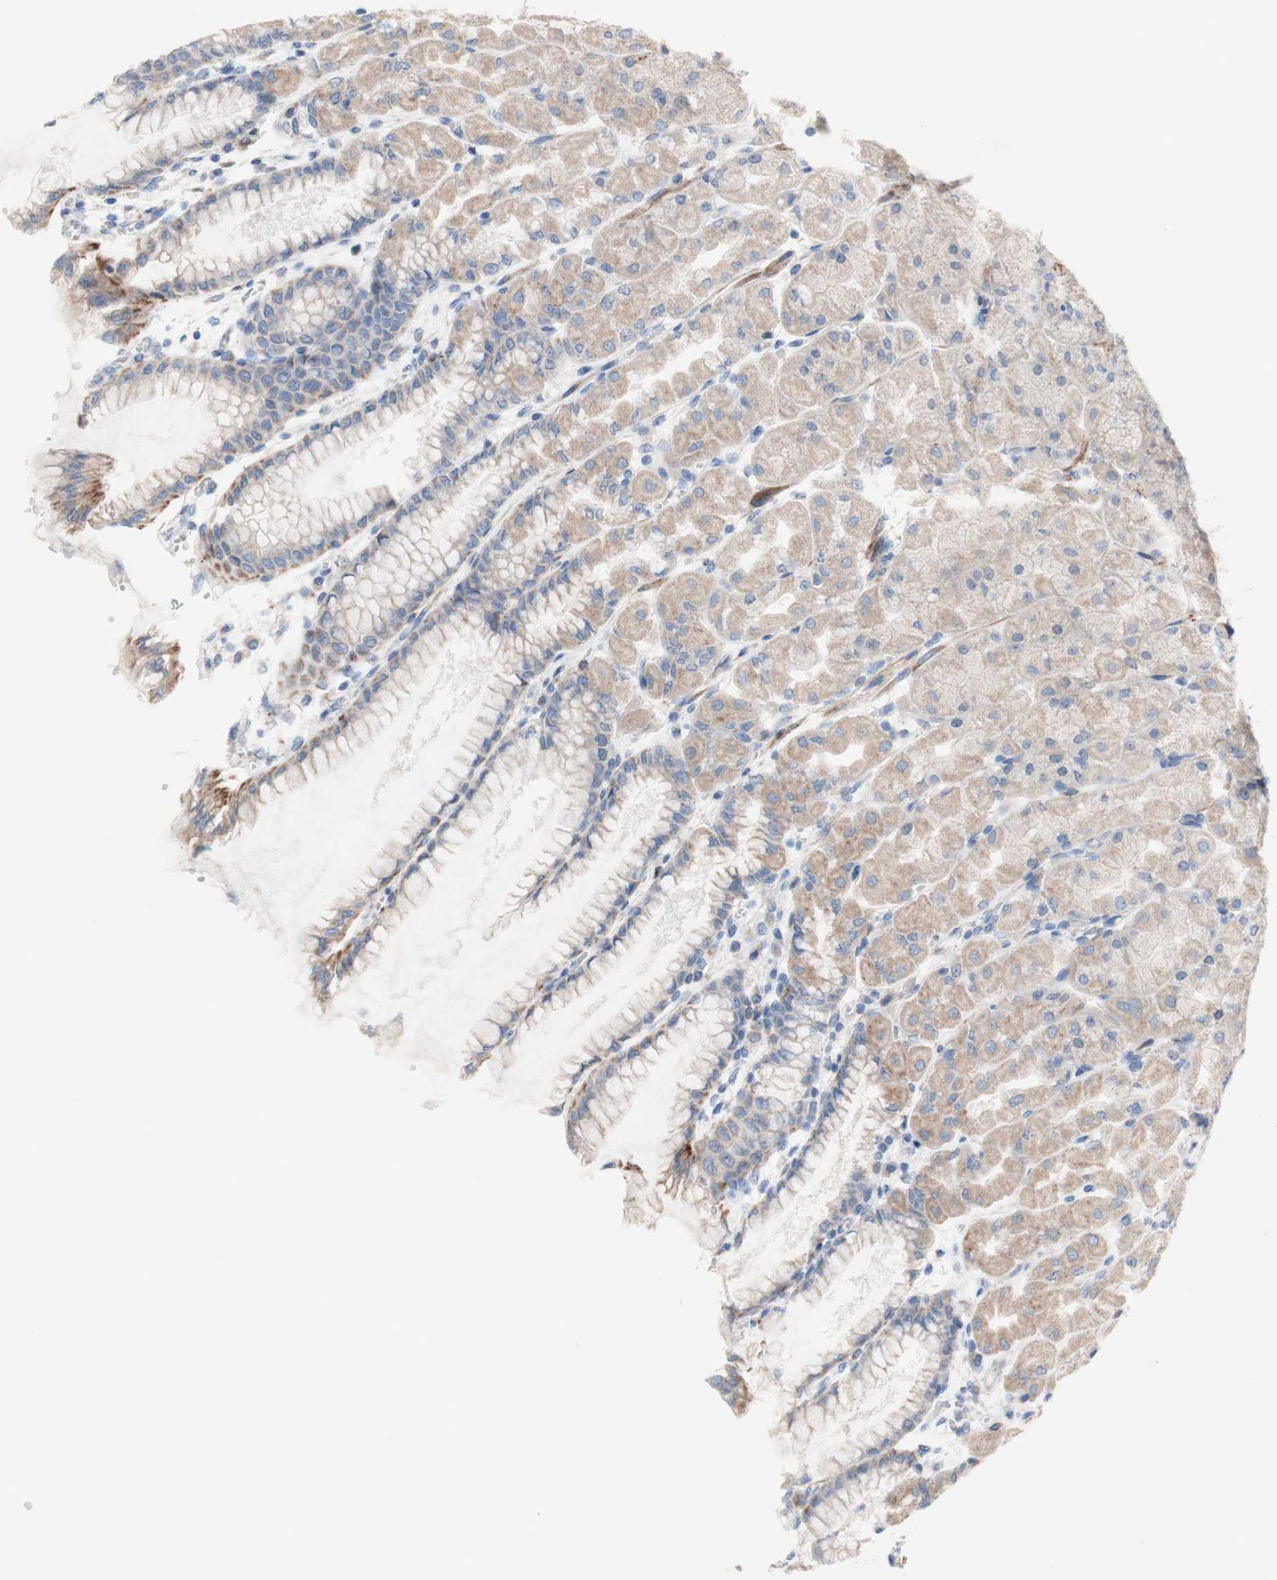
{"staining": {"intensity": "moderate", "quantity": ">75%", "location": "cytoplasmic/membranous"}, "tissue": "stomach", "cell_type": "Glandular cells", "image_type": "normal", "snomed": [{"axis": "morphology", "description": "Normal tissue, NOS"}, {"axis": "topography", "description": "Stomach, upper"}], "caption": "A histopathology image of stomach stained for a protein displays moderate cytoplasmic/membranous brown staining in glandular cells. (DAB IHC with brightfield microscopy, high magnification).", "gene": "AGPAT5", "patient": {"sex": "female", "age": 56}}